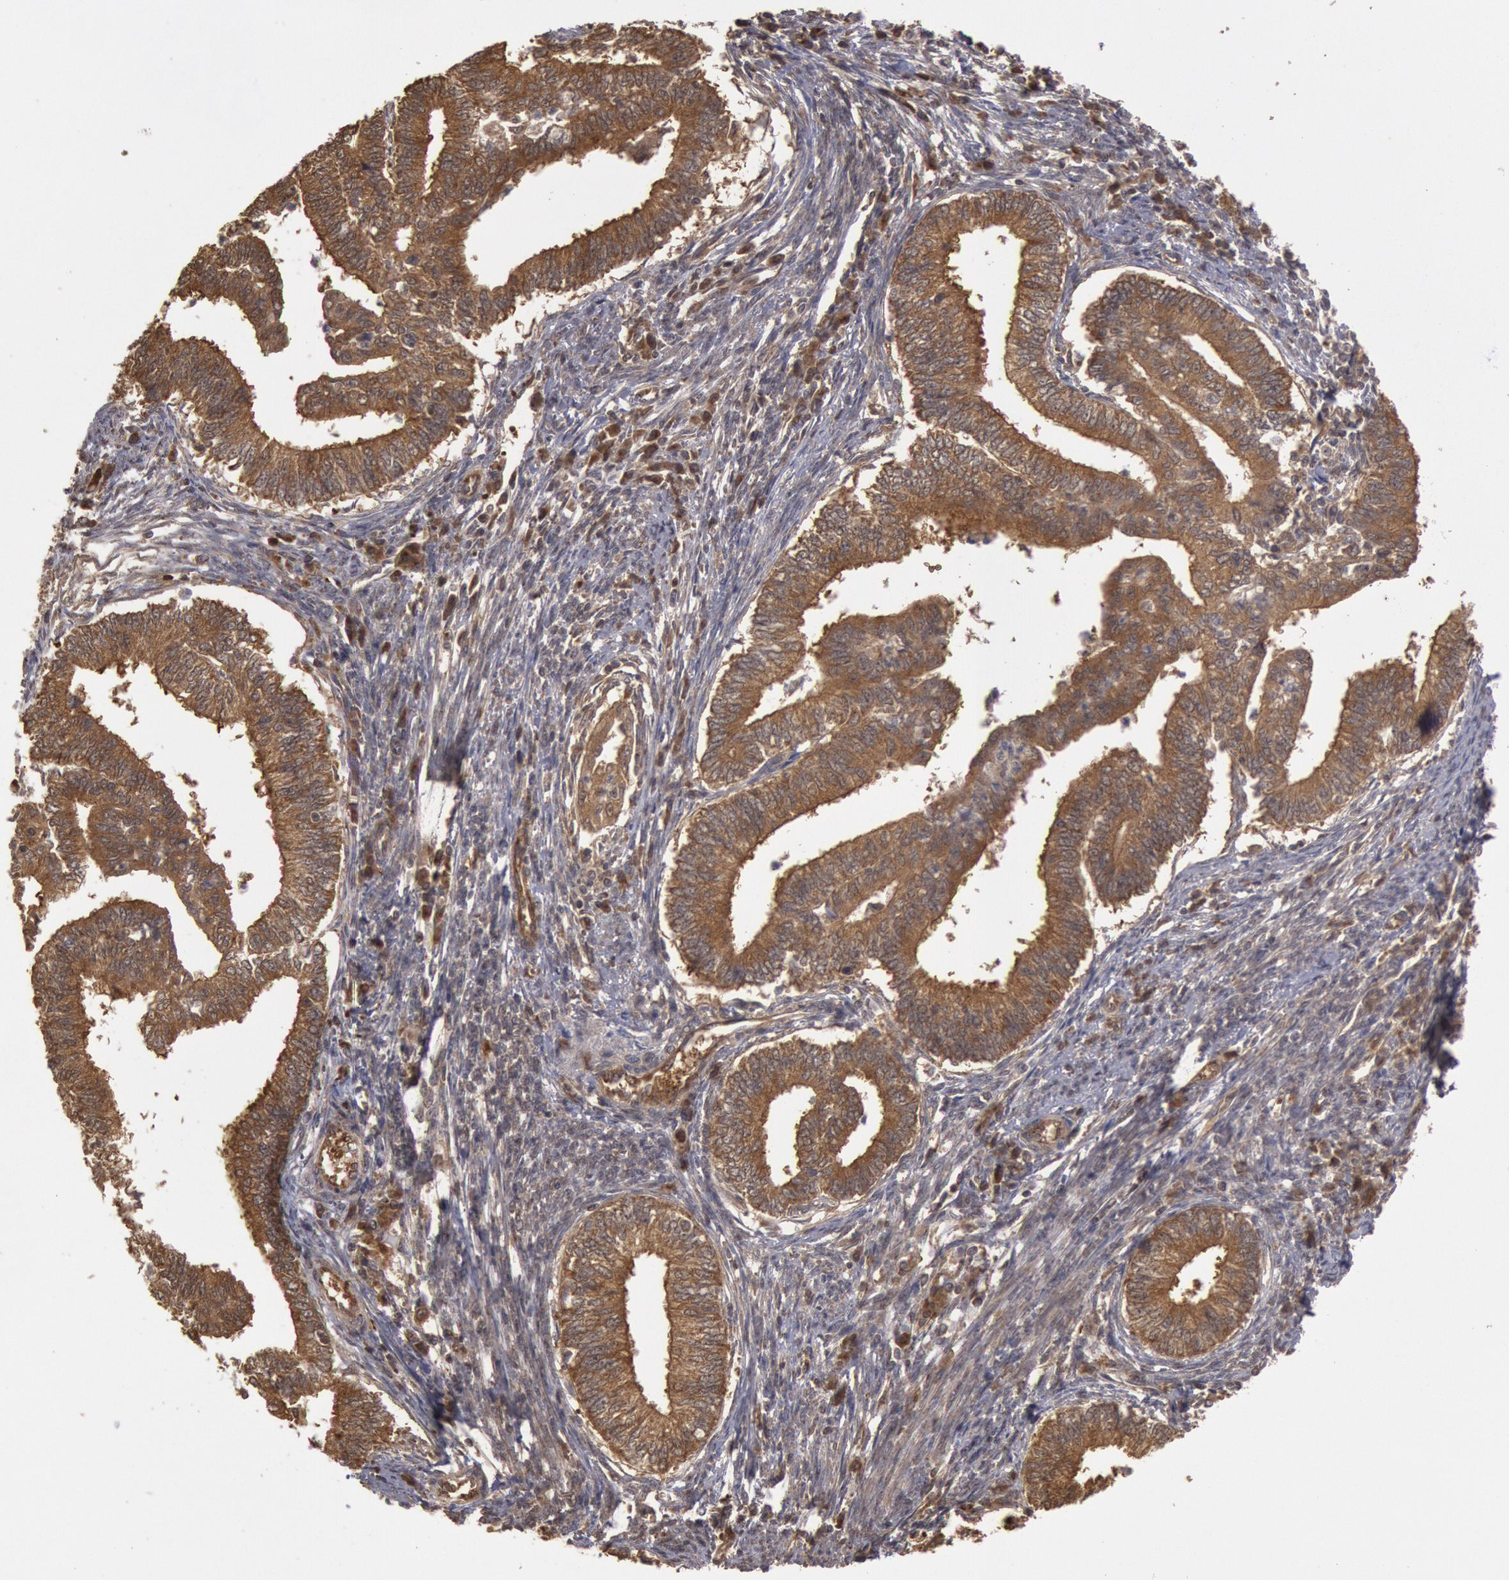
{"staining": {"intensity": "strong", "quantity": ">75%", "location": "cytoplasmic/membranous"}, "tissue": "endometrial cancer", "cell_type": "Tumor cells", "image_type": "cancer", "snomed": [{"axis": "morphology", "description": "Adenocarcinoma, NOS"}, {"axis": "topography", "description": "Endometrium"}], "caption": "Protein positivity by immunohistochemistry exhibits strong cytoplasmic/membranous positivity in approximately >75% of tumor cells in endometrial cancer.", "gene": "USP14", "patient": {"sex": "female", "age": 66}}